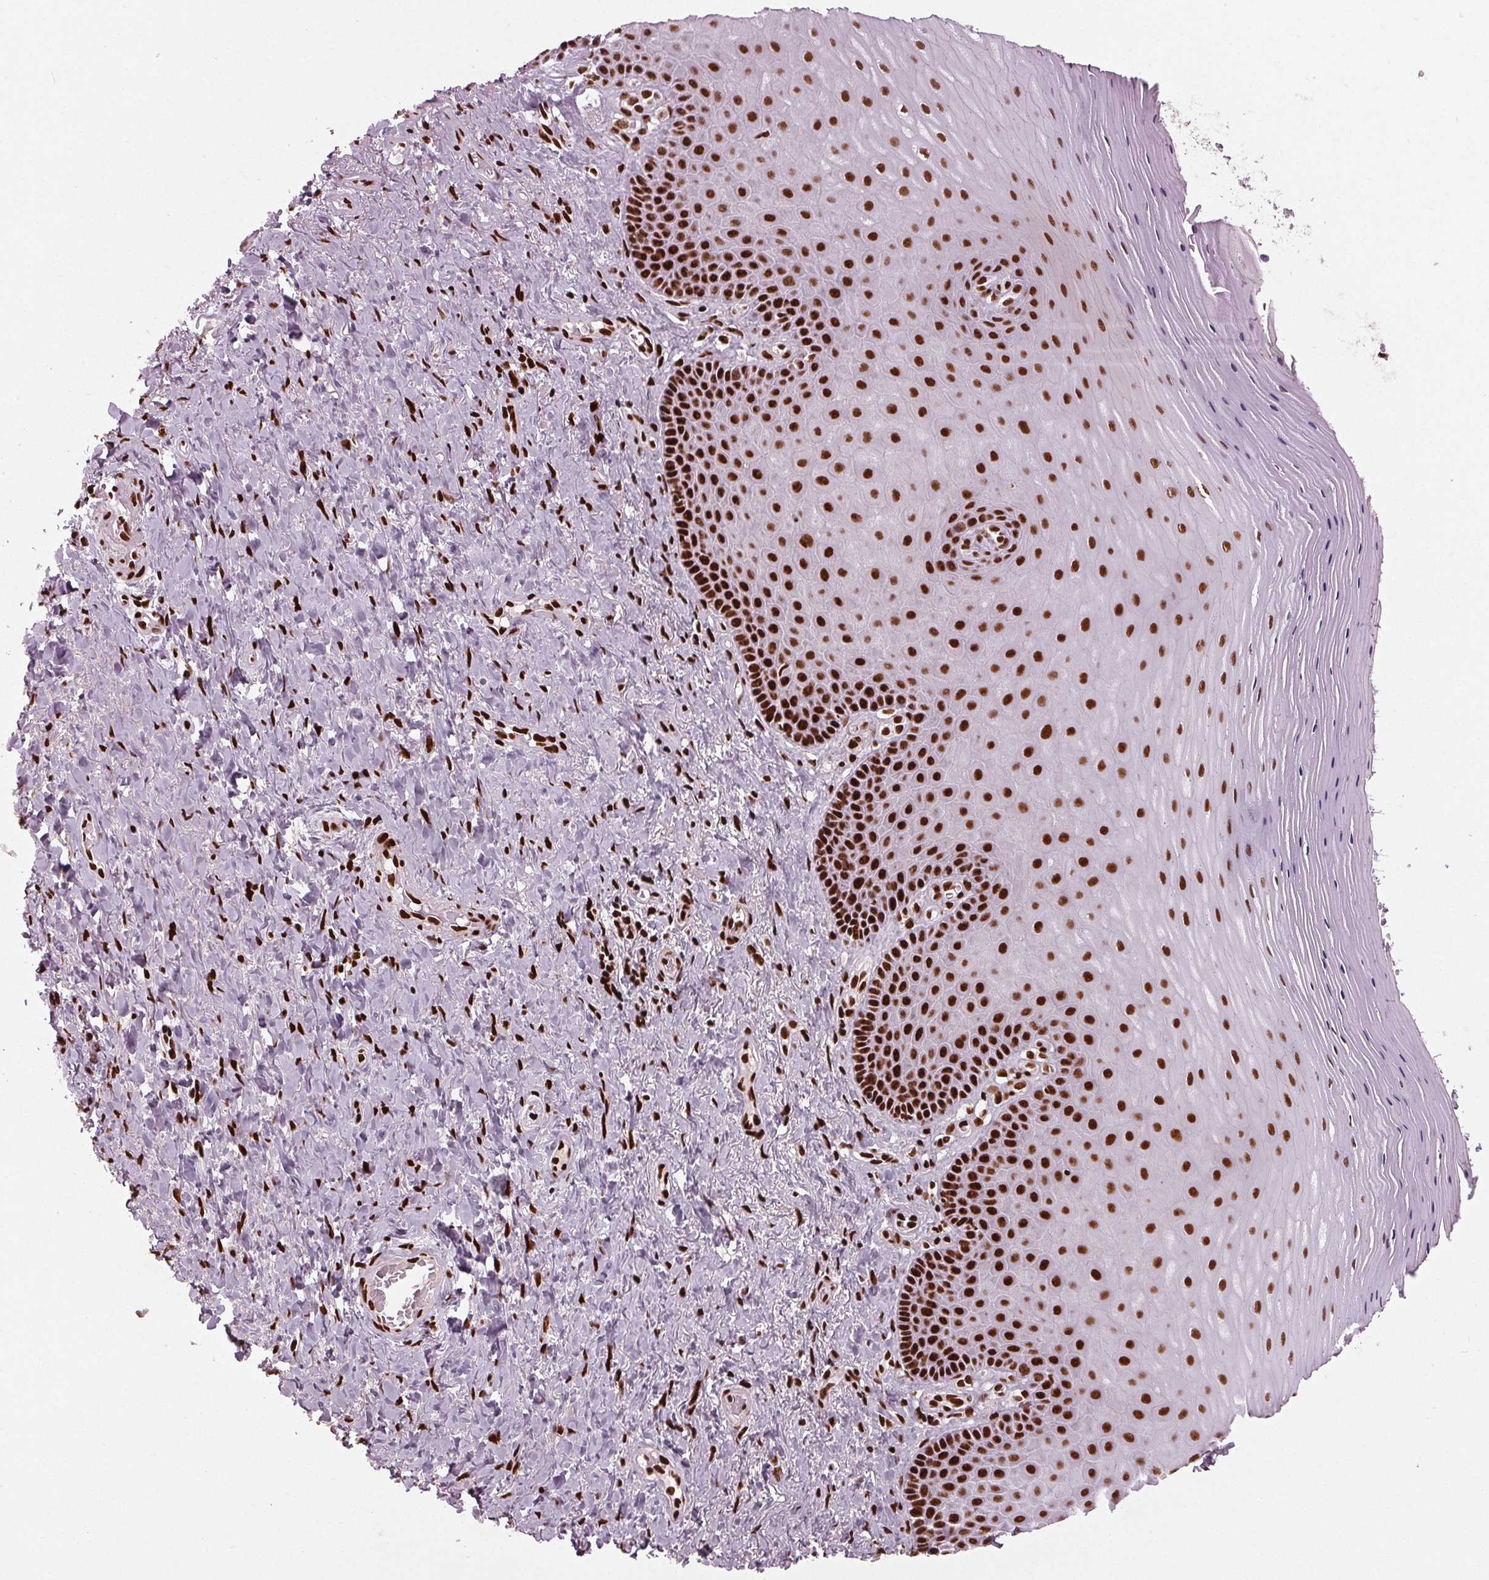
{"staining": {"intensity": "strong", "quantity": ">75%", "location": "nuclear"}, "tissue": "vagina", "cell_type": "Squamous epithelial cells", "image_type": "normal", "snomed": [{"axis": "morphology", "description": "Normal tissue, NOS"}, {"axis": "topography", "description": "Vagina"}], "caption": "Immunohistochemistry histopathology image of benign vagina stained for a protein (brown), which demonstrates high levels of strong nuclear staining in about >75% of squamous epithelial cells.", "gene": "BRD4", "patient": {"sex": "female", "age": 83}}